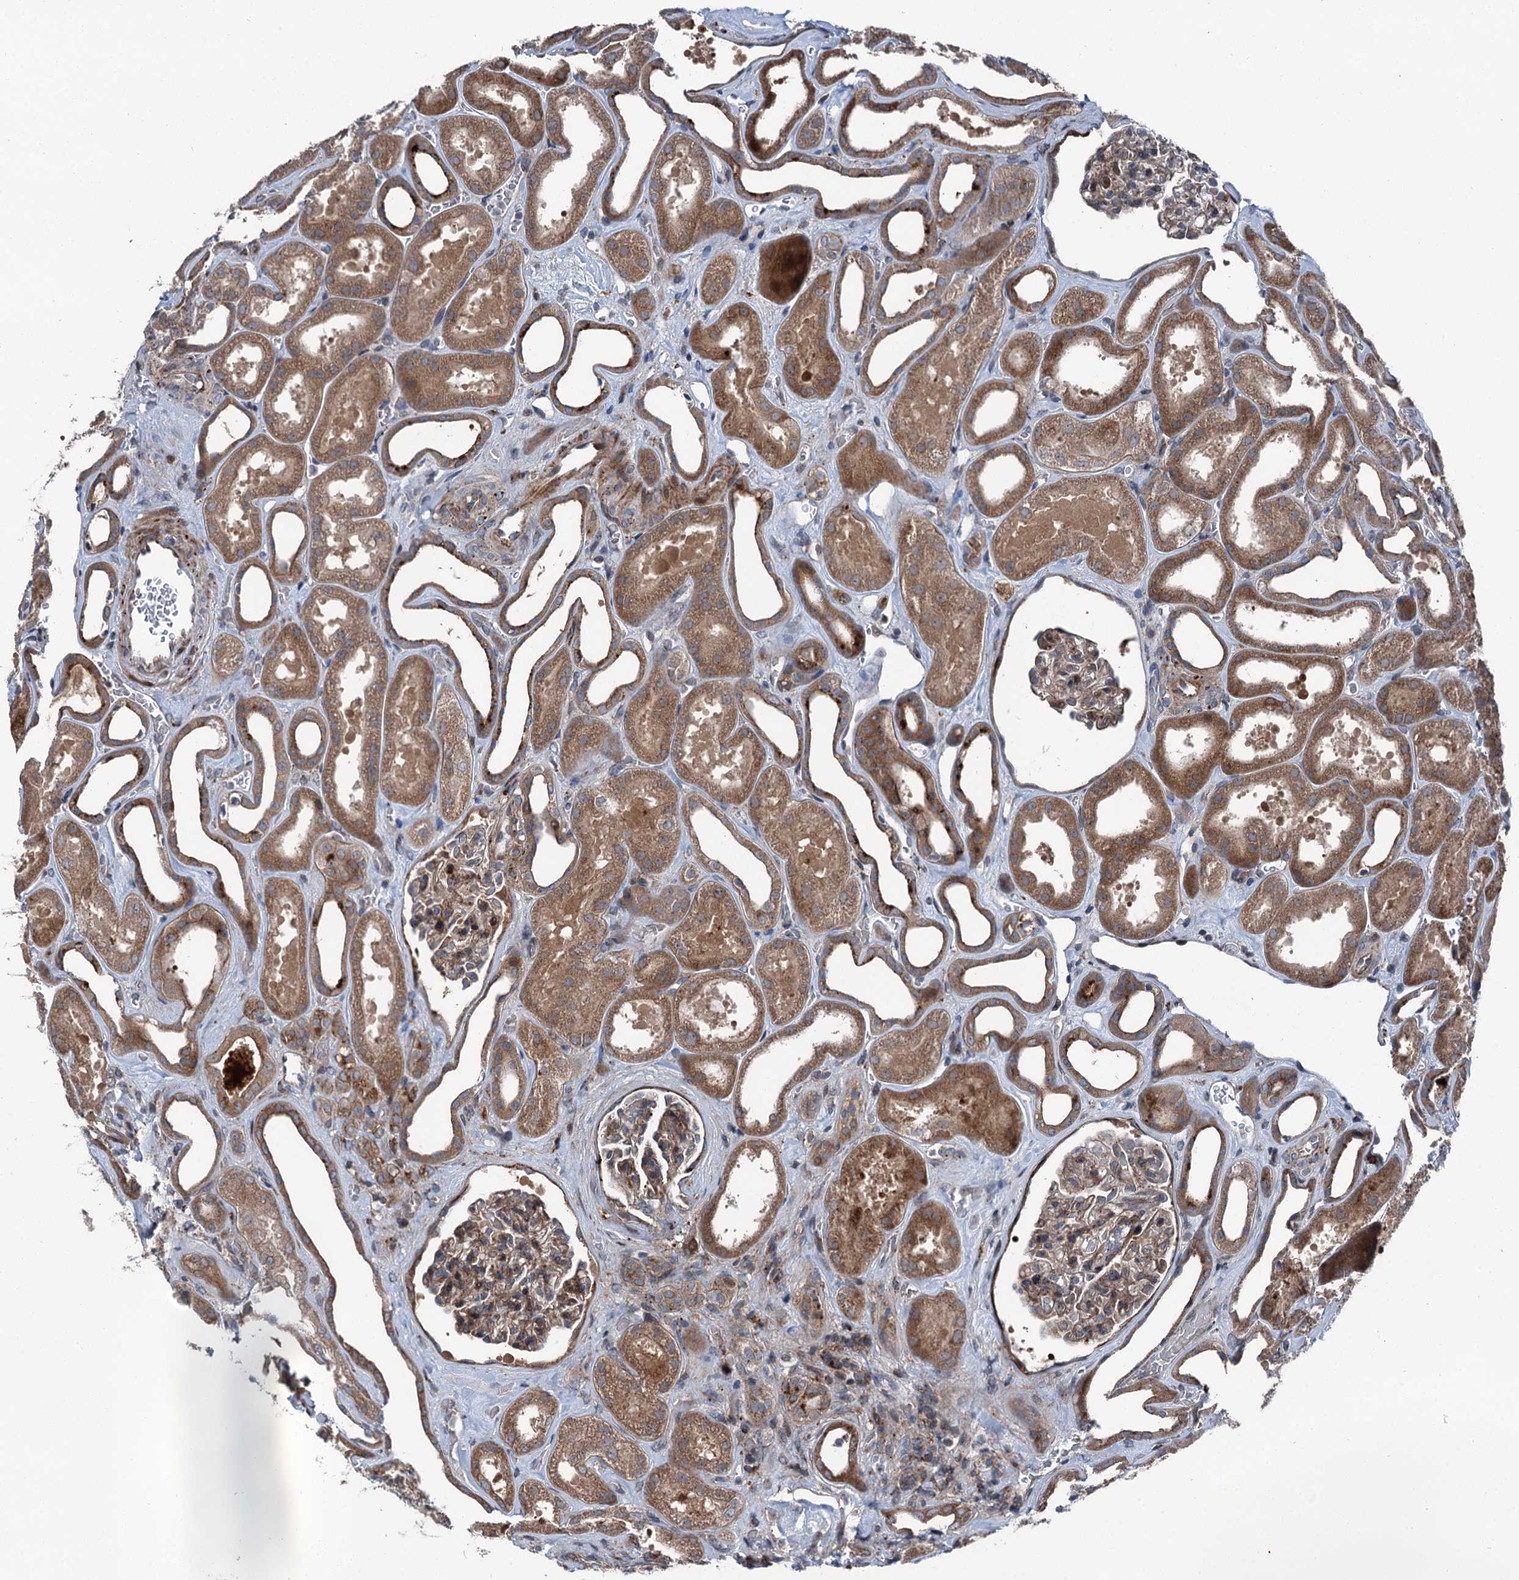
{"staining": {"intensity": "moderate", "quantity": ">75%", "location": "cytoplasmic/membranous"}, "tissue": "kidney", "cell_type": "Cells in glomeruli", "image_type": "normal", "snomed": [{"axis": "morphology", "description": "Normal tissue, NOS"}, {"axis": "morphology", "description": "Adenocarcinoma, NOS"}, {"axis": "topography", "description": "Kidney"}], "caption": "About >75% of cells in glomeruli in benign human kidney reveal moderate cytoplasmic/membranous protein positivity as visualized by brown immunohistochemical staining.", "gene": "POLR1D", "patient": {"sex": "female", "age": 68}}